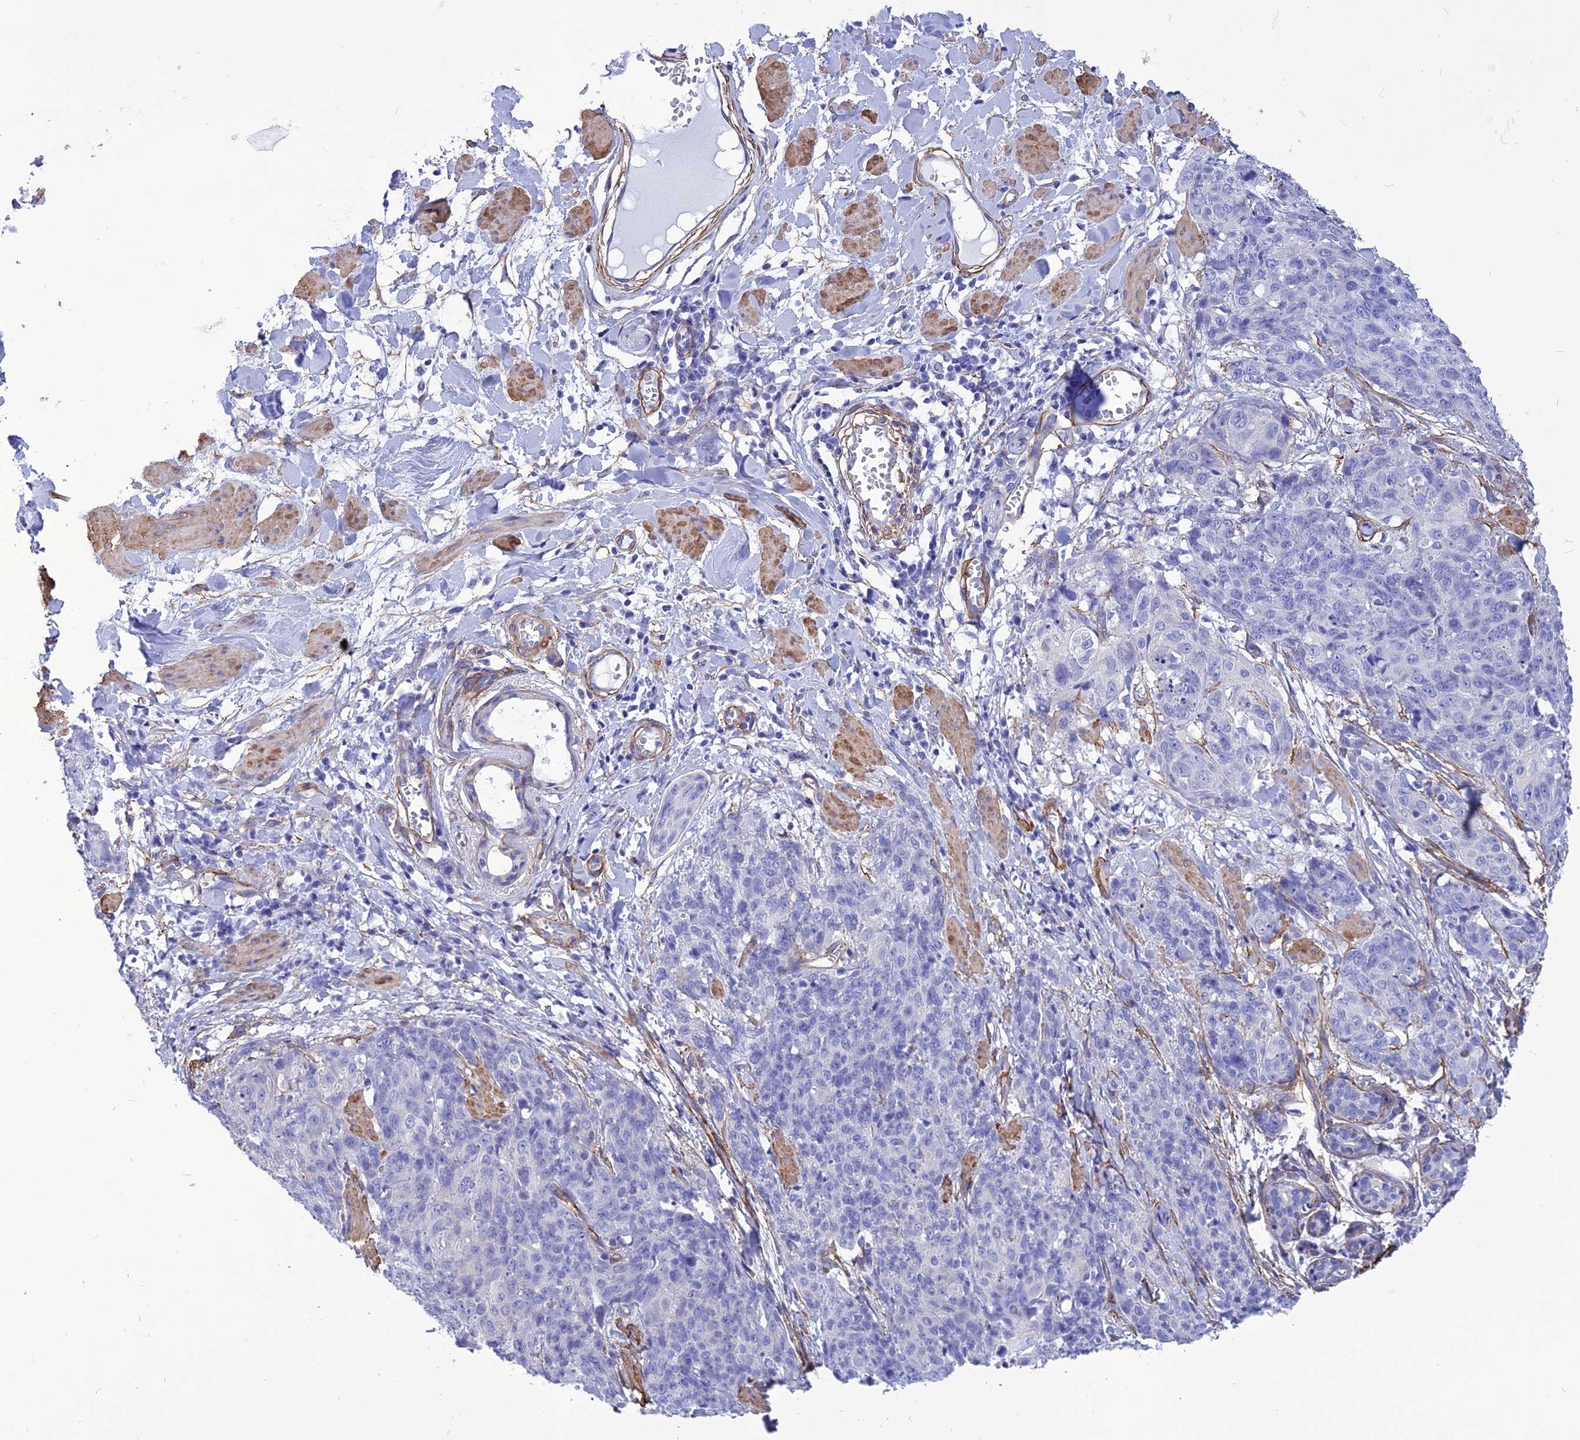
{"staining": {"intensity": "negative", "quantity": "none", "location": "none"}, "tissue": "skin cancer", "cell_type": "Tumor cells", "image_type": "cancer", "snomed": [{"axis": "morphology", "description": "Squamous cell carcinoma, NOS"}, {"axis": "topography", "description": "Skin"}, {"axis": "topography", "description": "Vulva"}], "caption": "High magnification brightfield microscopy of squamous cell carcinoma (skin) stained with DAB (3,3'-diaminobenzidine) (brown) and counterstained with hematoxylin (blue): tumor cells show no significant positivity. (IHC, brightfield microscopy, high magnification).", "gene": "NKD1", "patient": {"sex": "female", "age": 85}}